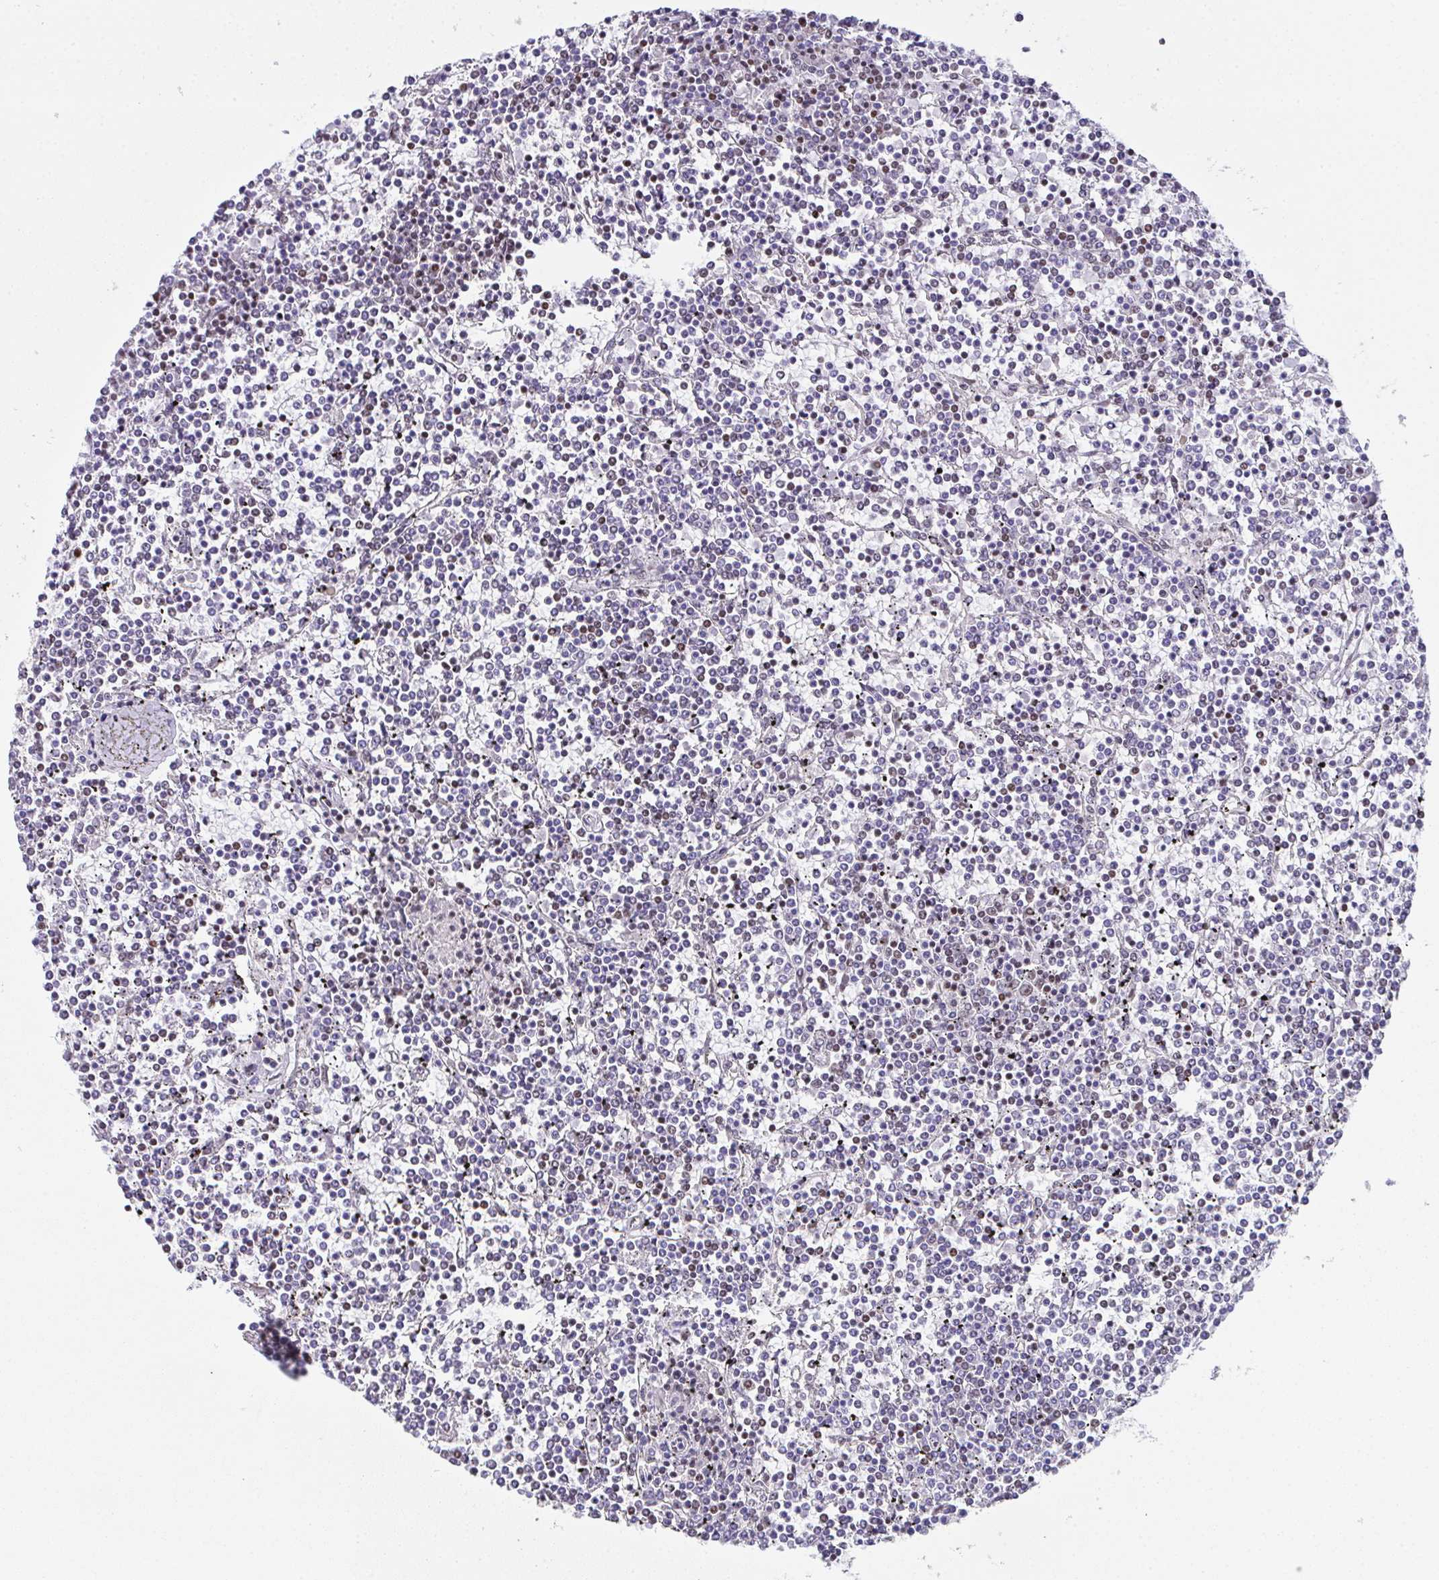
{"staining": {"intensity": "negative", "quantity": "none", "location": "none"}, "tissue": "lymphoma", "cell_type": "Tumor cells", "image_type": "cancer", "snomed": [{"axis": "morphology", "description": "Malignant lymphoma, non-Hodgkin's type, Low grade"}, {"axis": "topography", "description": "Spleen"}], "caption": "Protein analysis of malignant lymphoma, non-Hodgkin's type (low-grade) reveals no significant staining in tumor cells.", "gene": "ZNF800", "patient": {"sex": "female", "age": 19}}